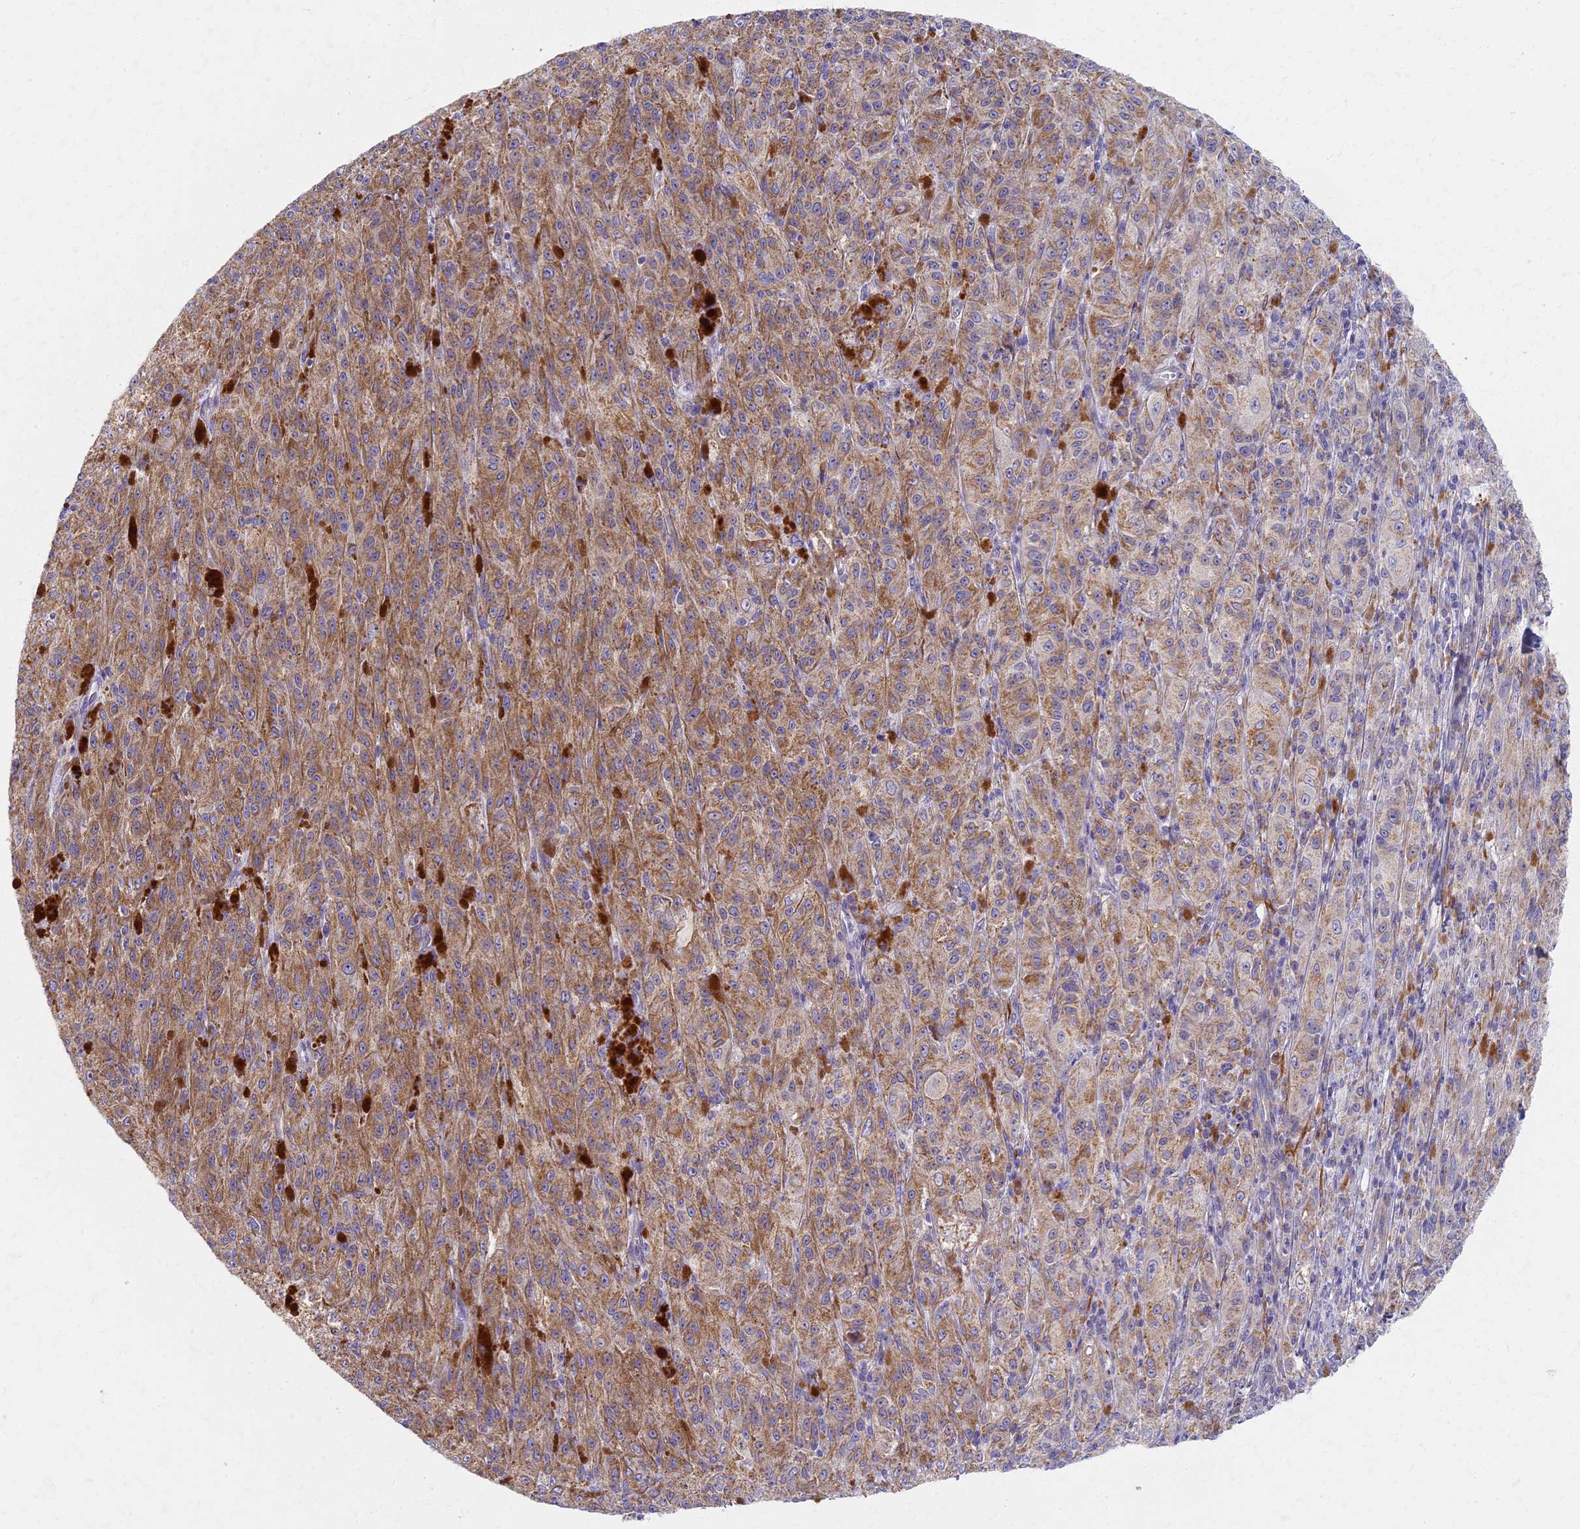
{"staining": {"intensity": "moderate", "quantity": "25%-75%", "location": "cytoplasmic/membranous"}, "tissue": "melanoma", "cell_type": "Tumor cells", "image_type": "cancer", "snomed": [{"axis": "morphology", "description": "Malignant melanoma, NOS"}, {"axis": "topography", "description": "Skin"}], "caption": "Melanoma stained with immunohistochemistry shows moderate cytoplasmic/membranous positivity in about 25%-75% of tumor cells.", "gene": "MRPS25", "patient": {"sex": "female", "age": 52}}